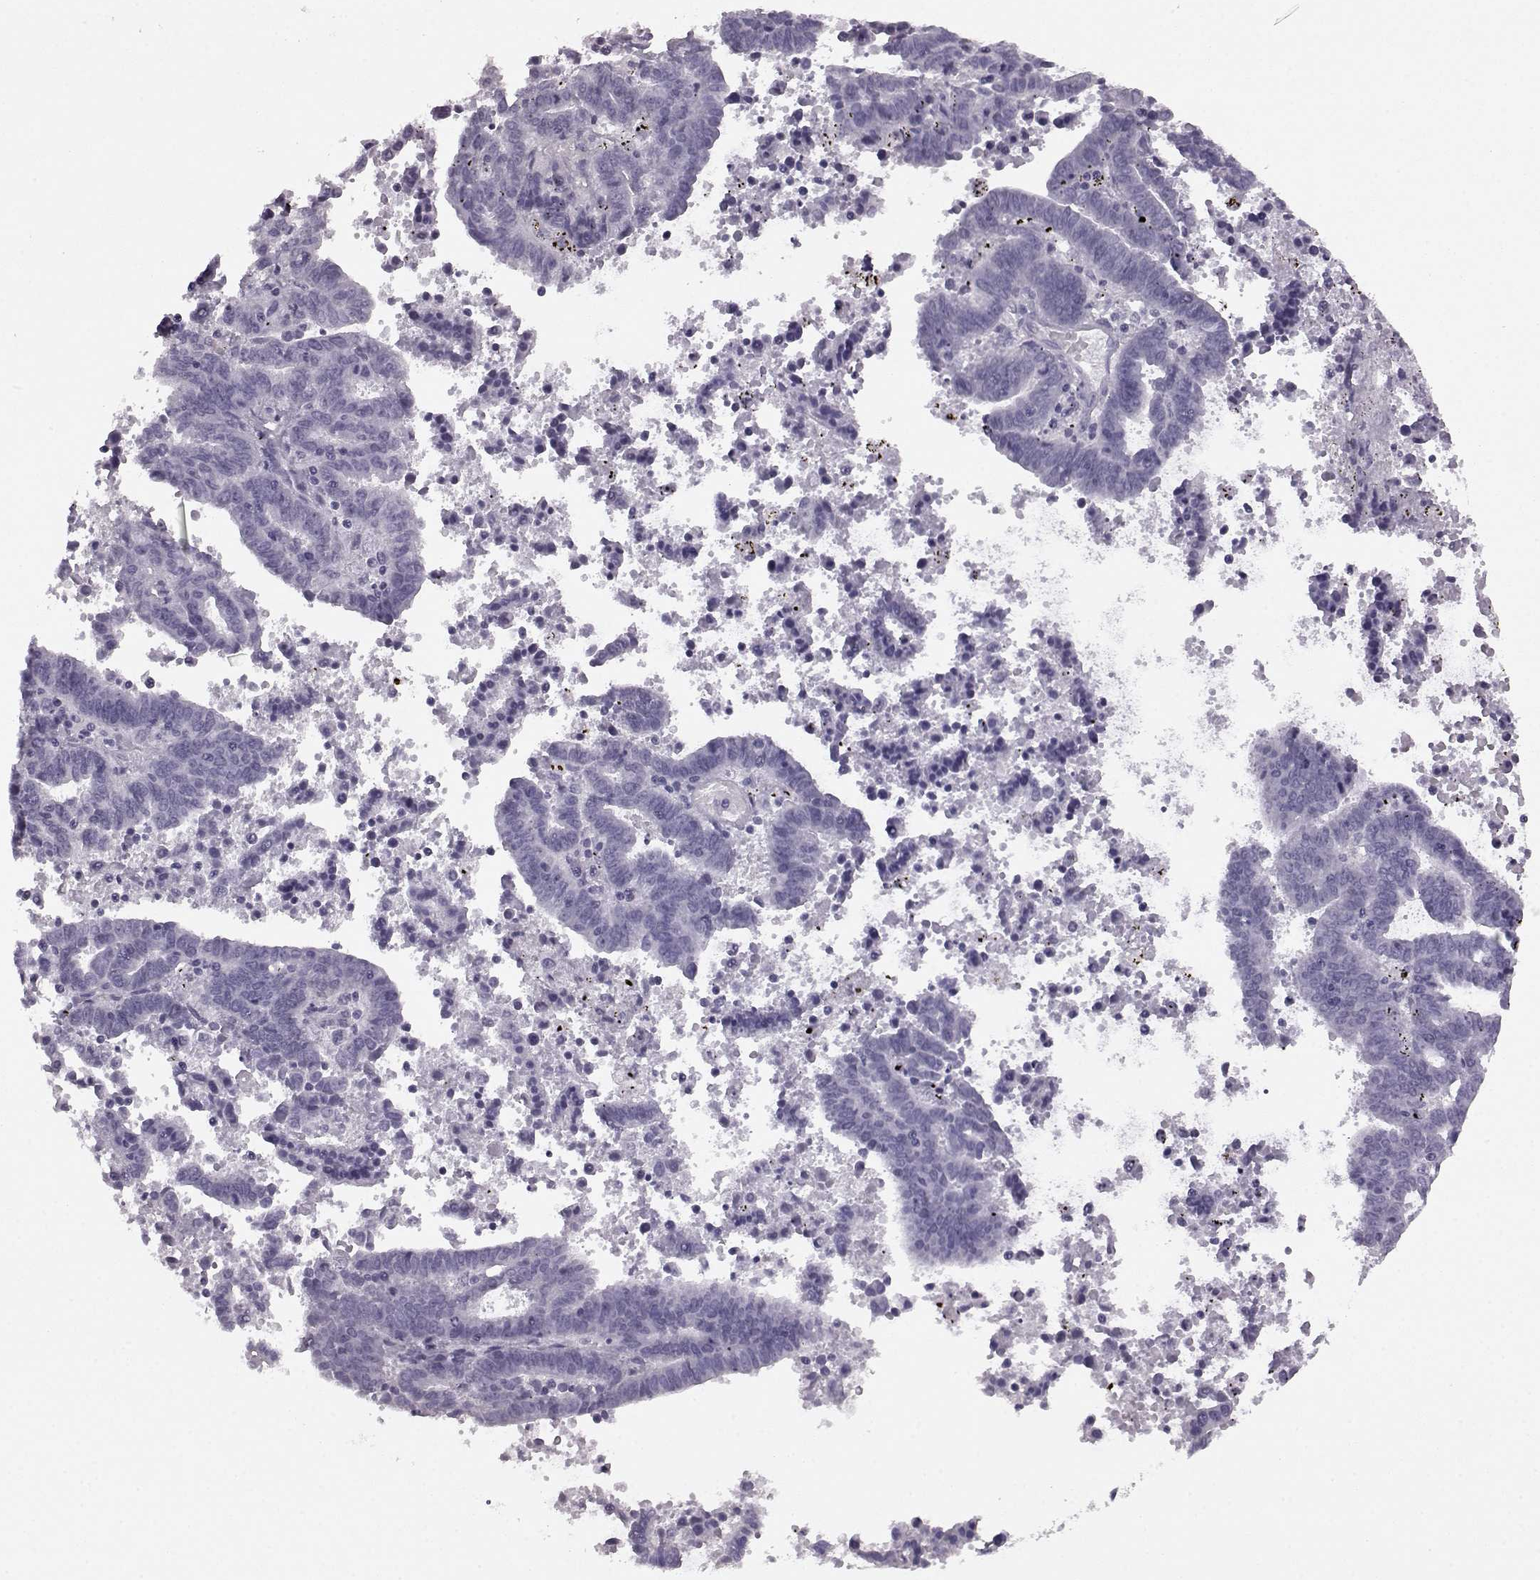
{"staining": {"intensity": "negative", "quantity": "none", "location": "none"}, "tissue": "endometrial cancer", "cell_type": "Tumor cells", "image_type": "cancer", "snomed": [{"axis": "morphology", "description": "Adenocarcinoma, NOS"}, {"axis": "topography", "description": "Uterus"}], "caption": "An immunohistochemistry photomicrograph of endometrial cancer (adenocarcinoma) is shown. There is no staining in tumor cells of endometrial cancer (adenocarcinoma).", "gene": "AIPL1", "patient": {"sex": "female", "age": 83}}